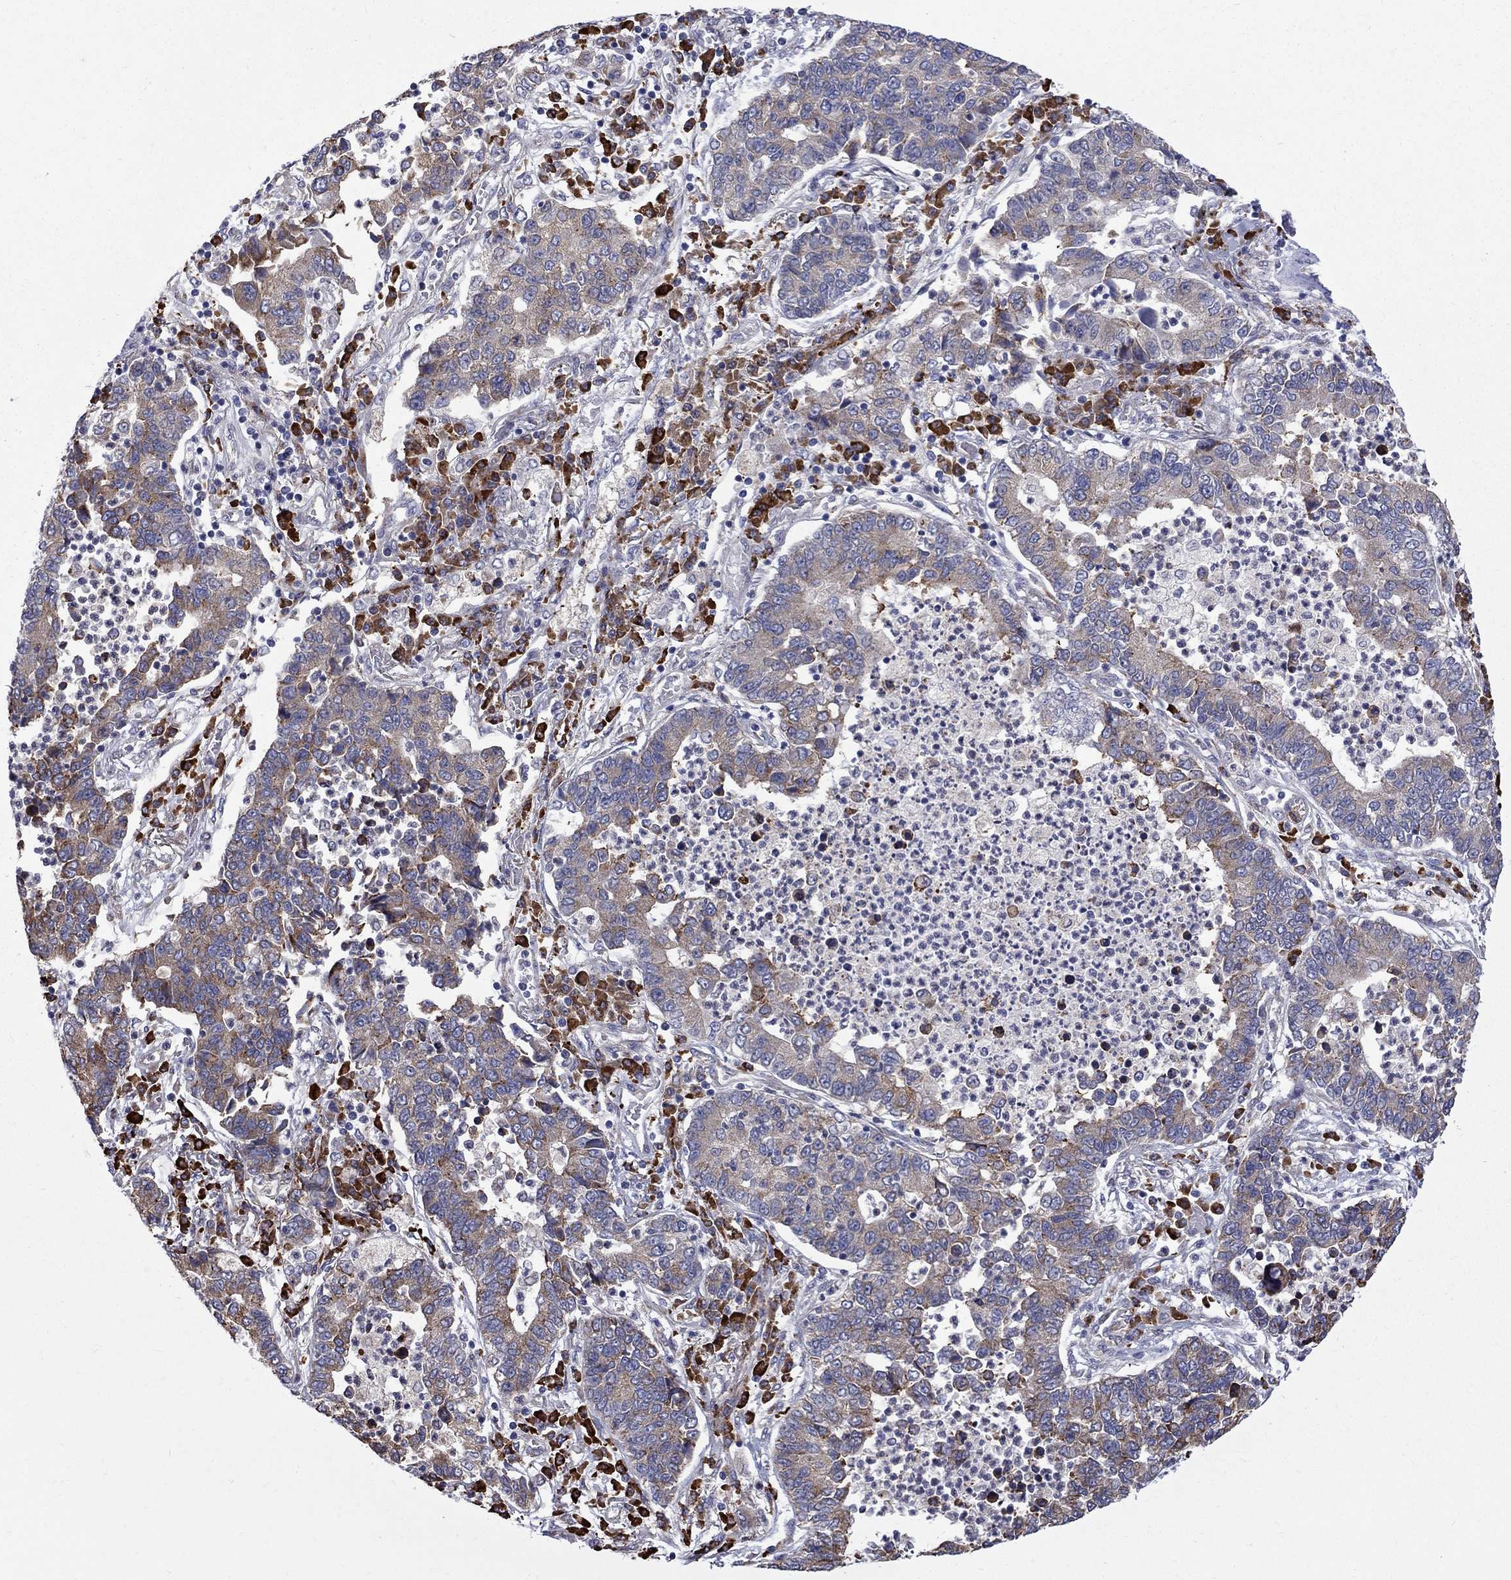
{"staining": {"intensity": "moderate", "quantity": "25%-75%", "location": "cytoplasmic/membranous"}, "tissue": "lung cancer", "cell_type": "Tumor cells", "image_type": "cancer", "snomed": [{"axis": "morphology", "description": "Adenocarcinoma, NOS"}, {"axis": "topography", "description": "Lung"}], "caption": "Adenocarcinoma (lung) tissue reveals moderate cytoplasmic/membranous staining in about 25%-75% of tumor cells", "gene": "ASNS", "patient": {"sex": "female", "age": 57}}